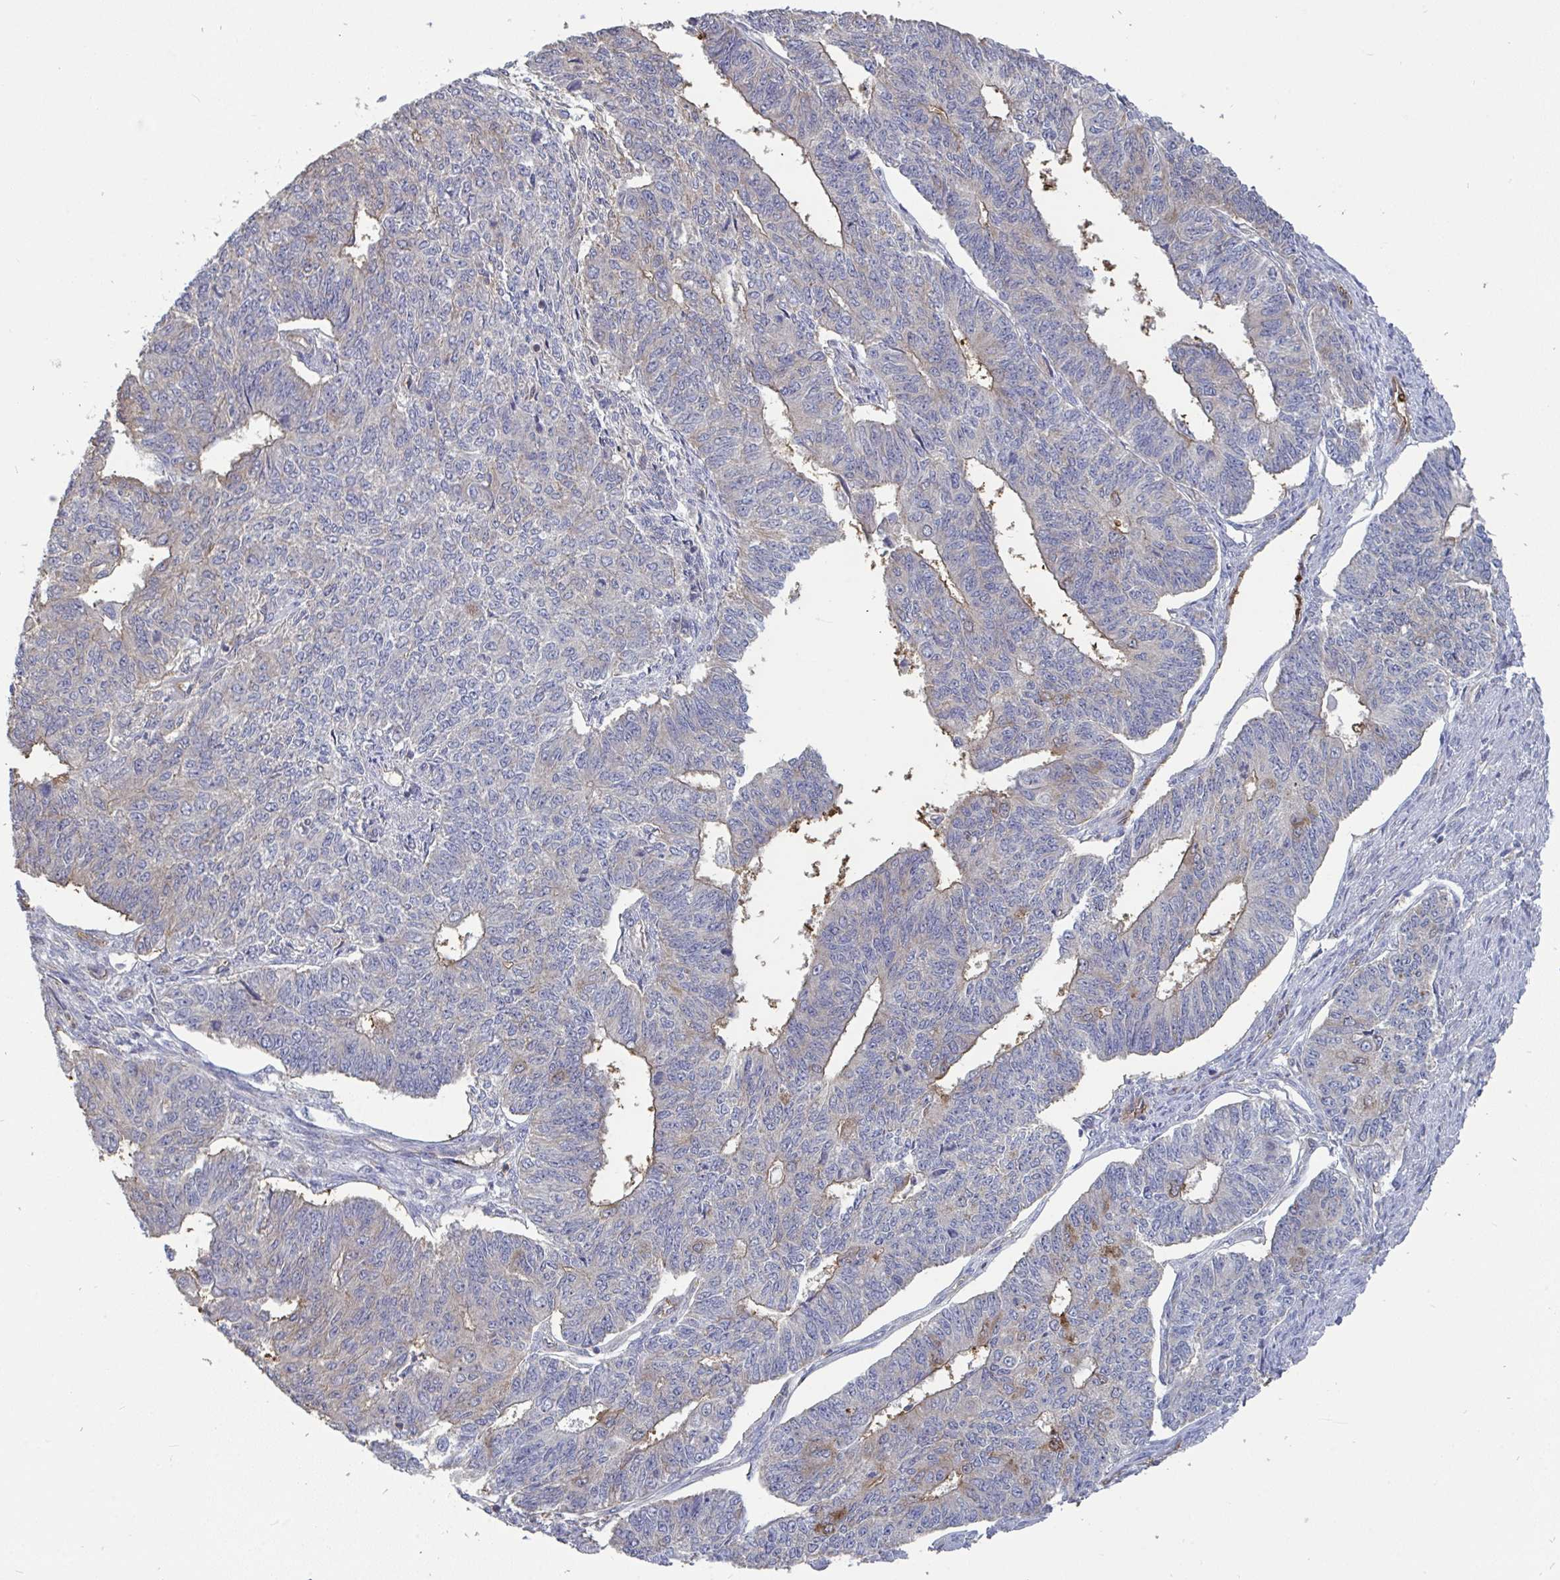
{"staining": {"intensity": "weak", "quantity": "<25%", "location": "cytoplasmic/membranous"}, "tissue": "endometrial cancer", "cell_type": "Tumor cells", "image_type": "cancer", "snomed": [{"axis": "morphology", "description": "Adenocarcinoma, NOS"}, {"axis": "topography", "description": "Endometrium"}], "caption": "Tumor cells show no significant protein expression in endometrial cancer (adenocarcinoma).", "gene": "ISCU", "patient": {"sex": "female", "age": 32}}